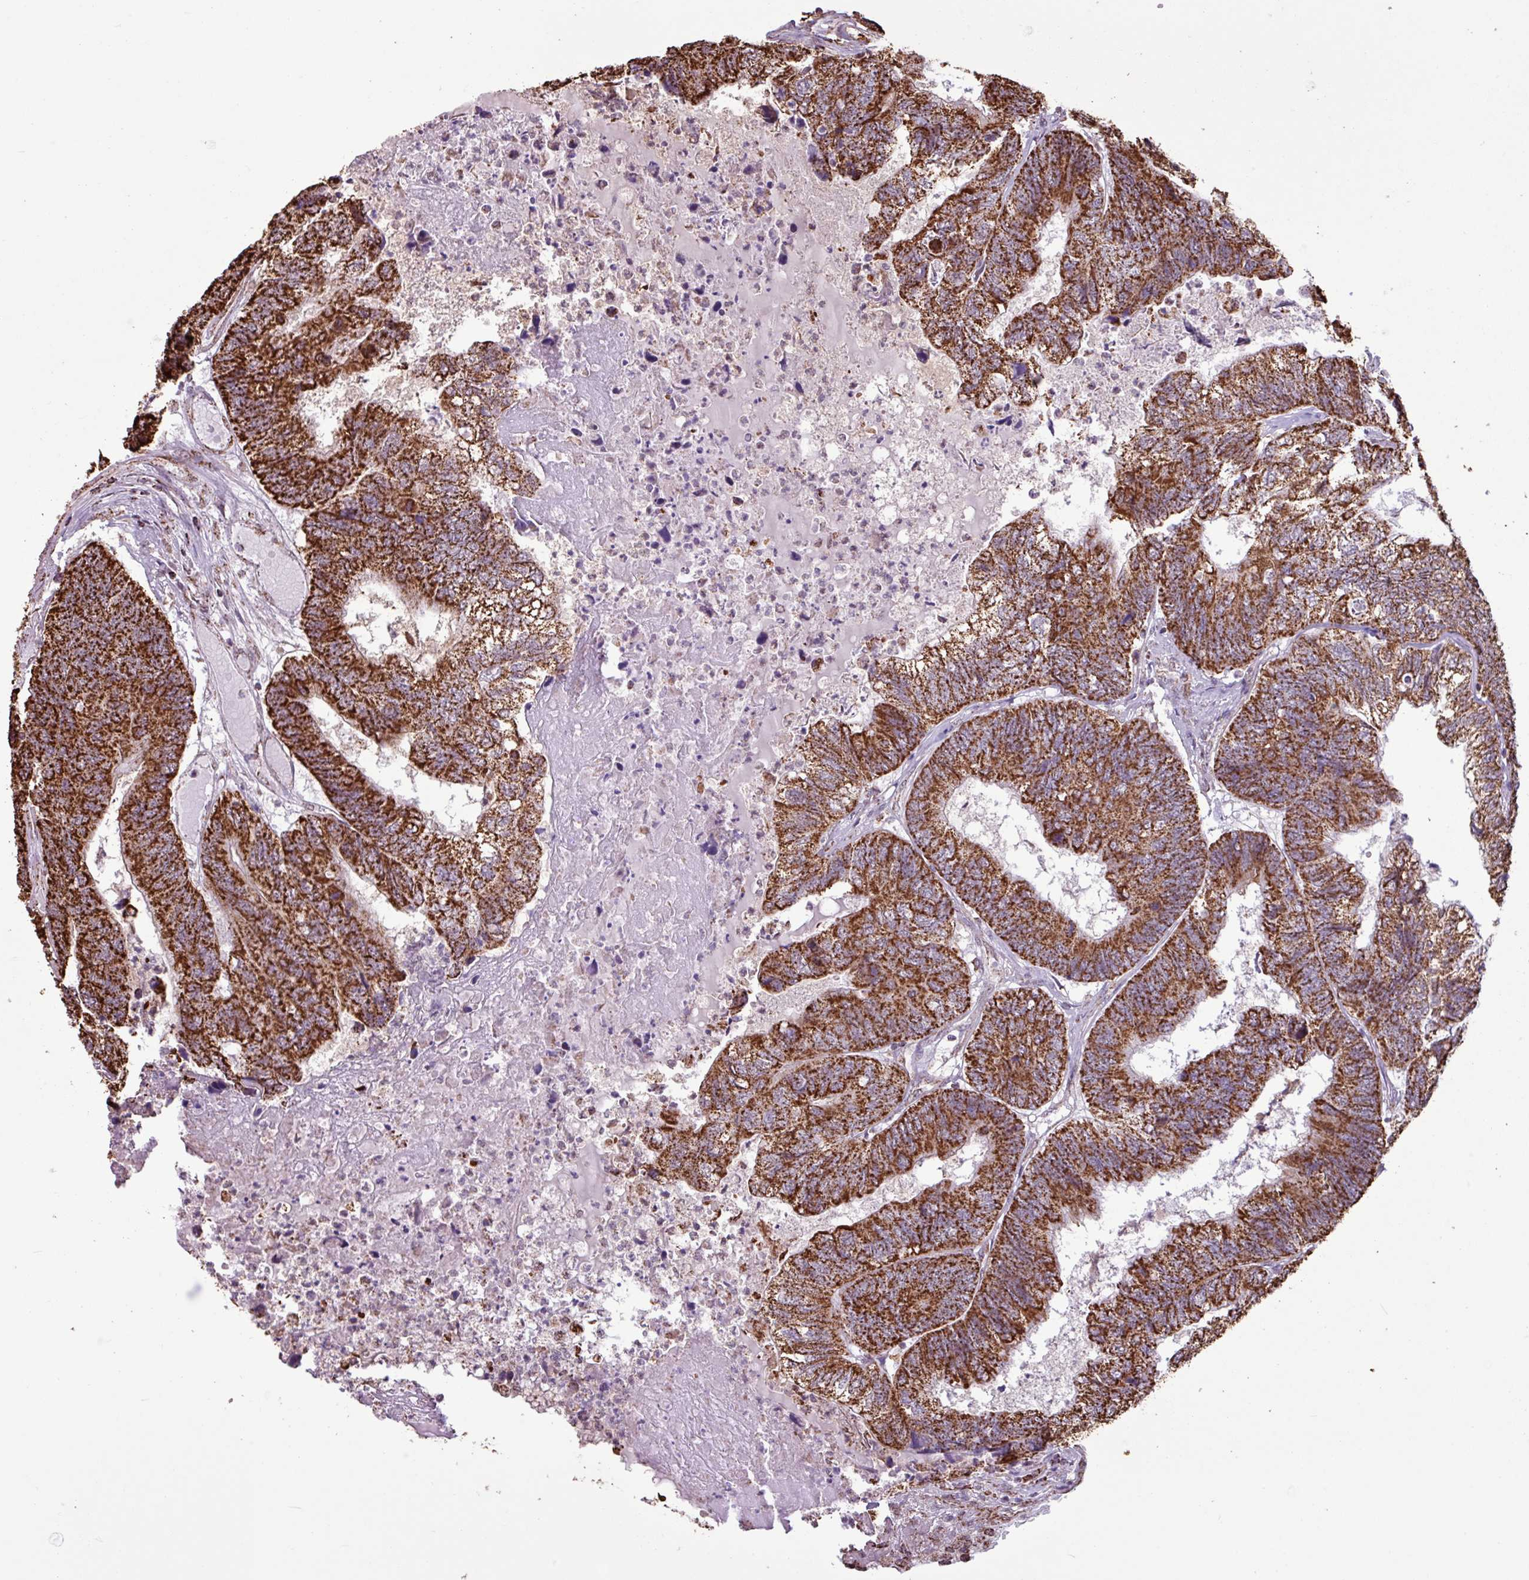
{"staining": {"intensity": "strong", "quantity": ">75%", "location": "cytoplasmic/membranous"}, "tissue": "colorectal cancer", "cell_type": "Tumor cells", "image_type": "cancer", "snomed": [{"axis": "morphology", "description": "Adenocarcinoma, NOS"}, {"axis": "topography", "description": "Colon"}], "caption": "Colorectal adenocarcinoma tissue reveals strong cytoplasmic/membranous expression in approximately >75% of tumor cells", "gene": "ALG8", "patient": {"sex": "female", "age": 67}}